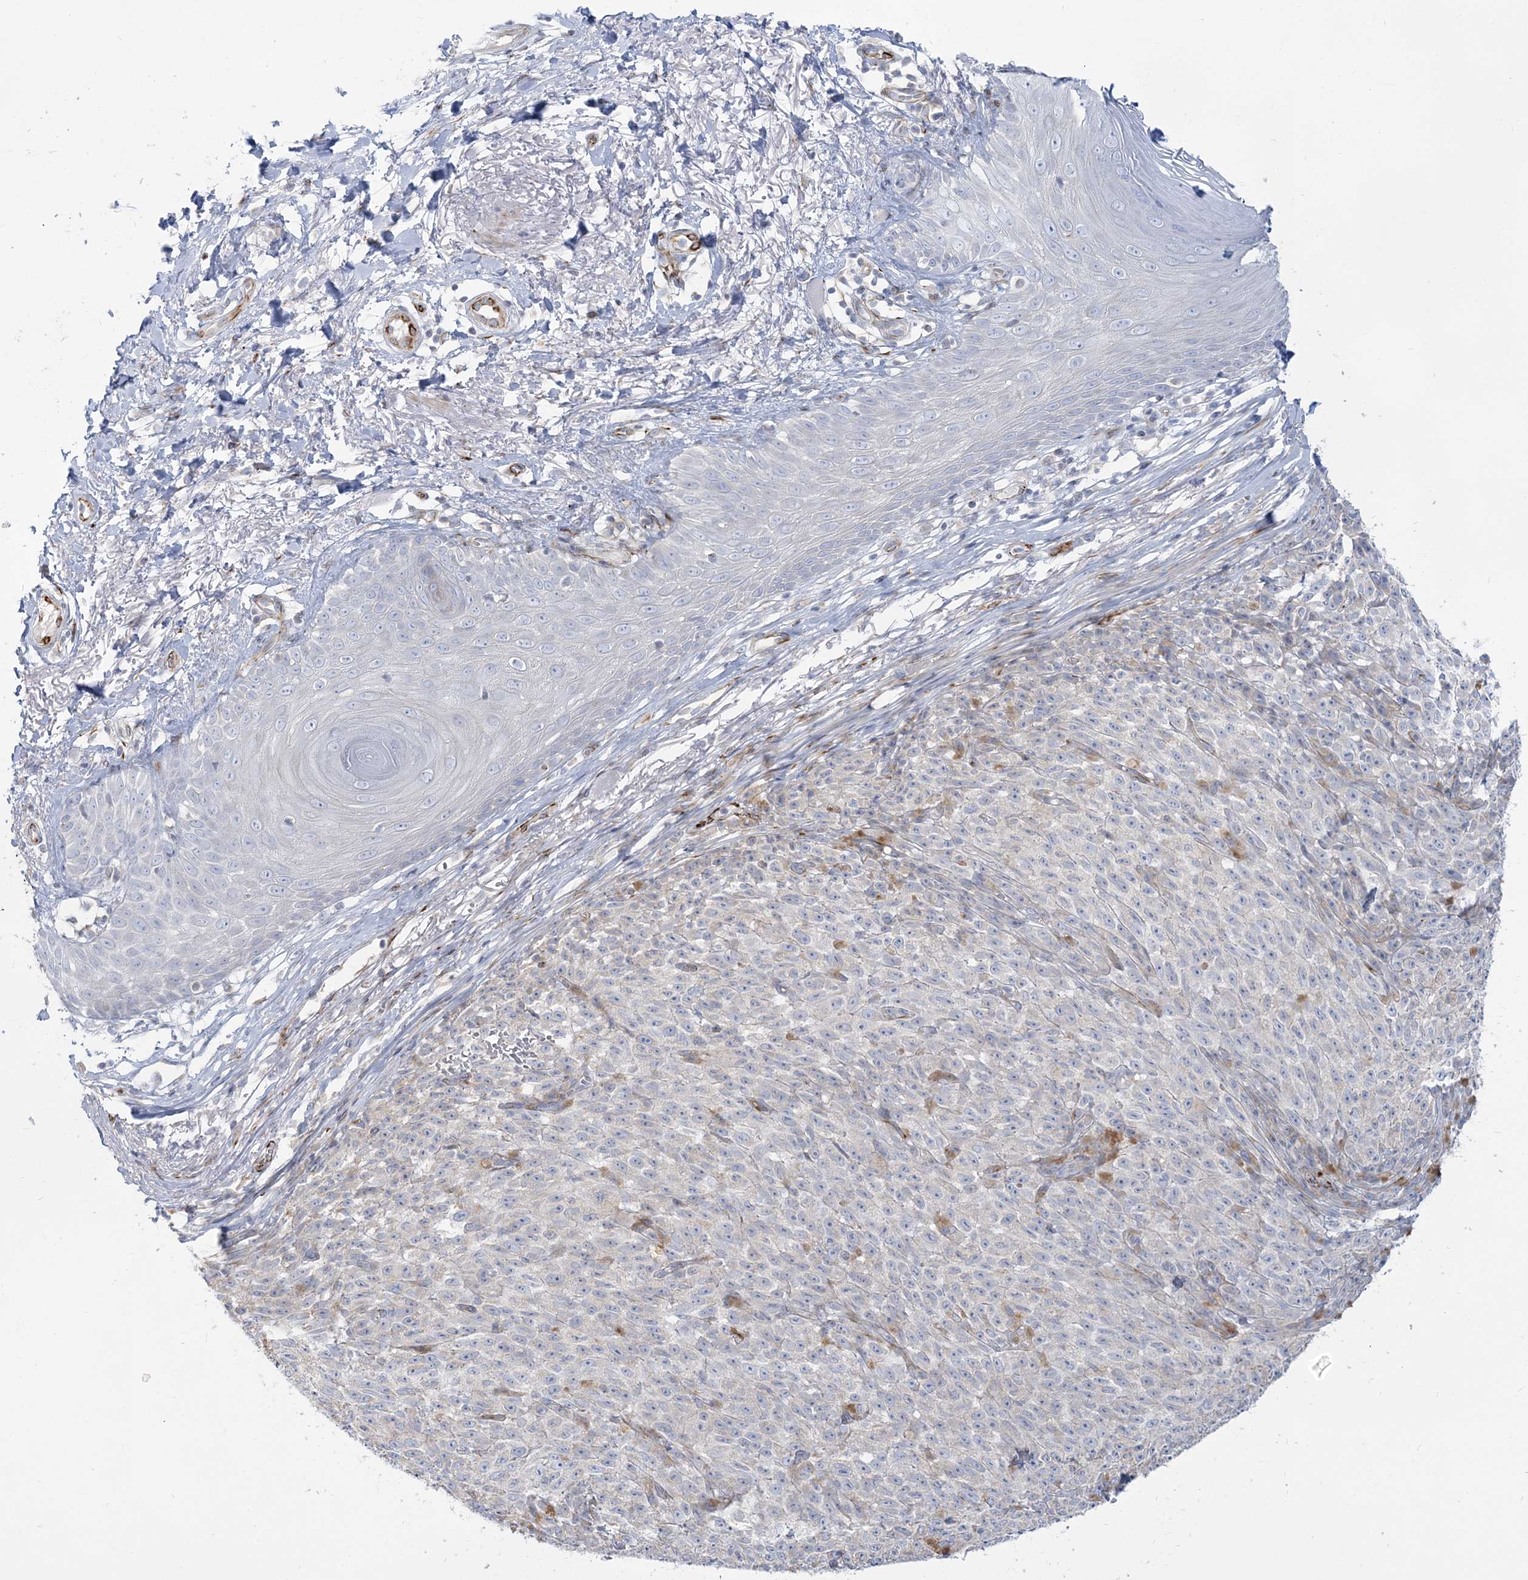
{"staining": {"intensity": "negative", "quantity": "none", "location": "none"}, "tissue": "melanoma", "cell_type": "Tumor cells", "image_type": "cancer", "snomed": [{"axis": "morphology", "description": "Malignant melanoma, NOS"}, {"axis": "topography", "description": "Skin"}], "caption": "High magnification brightfield microscopy of malignant melanoma stained with DAB (3,3'-diaminobenzidine) (brown) and counterstained with hematoxylin (blue): tumor cells show no significant staining.", "gene": "GPAT2", "patient": {"sex": "female", "age": 82}}